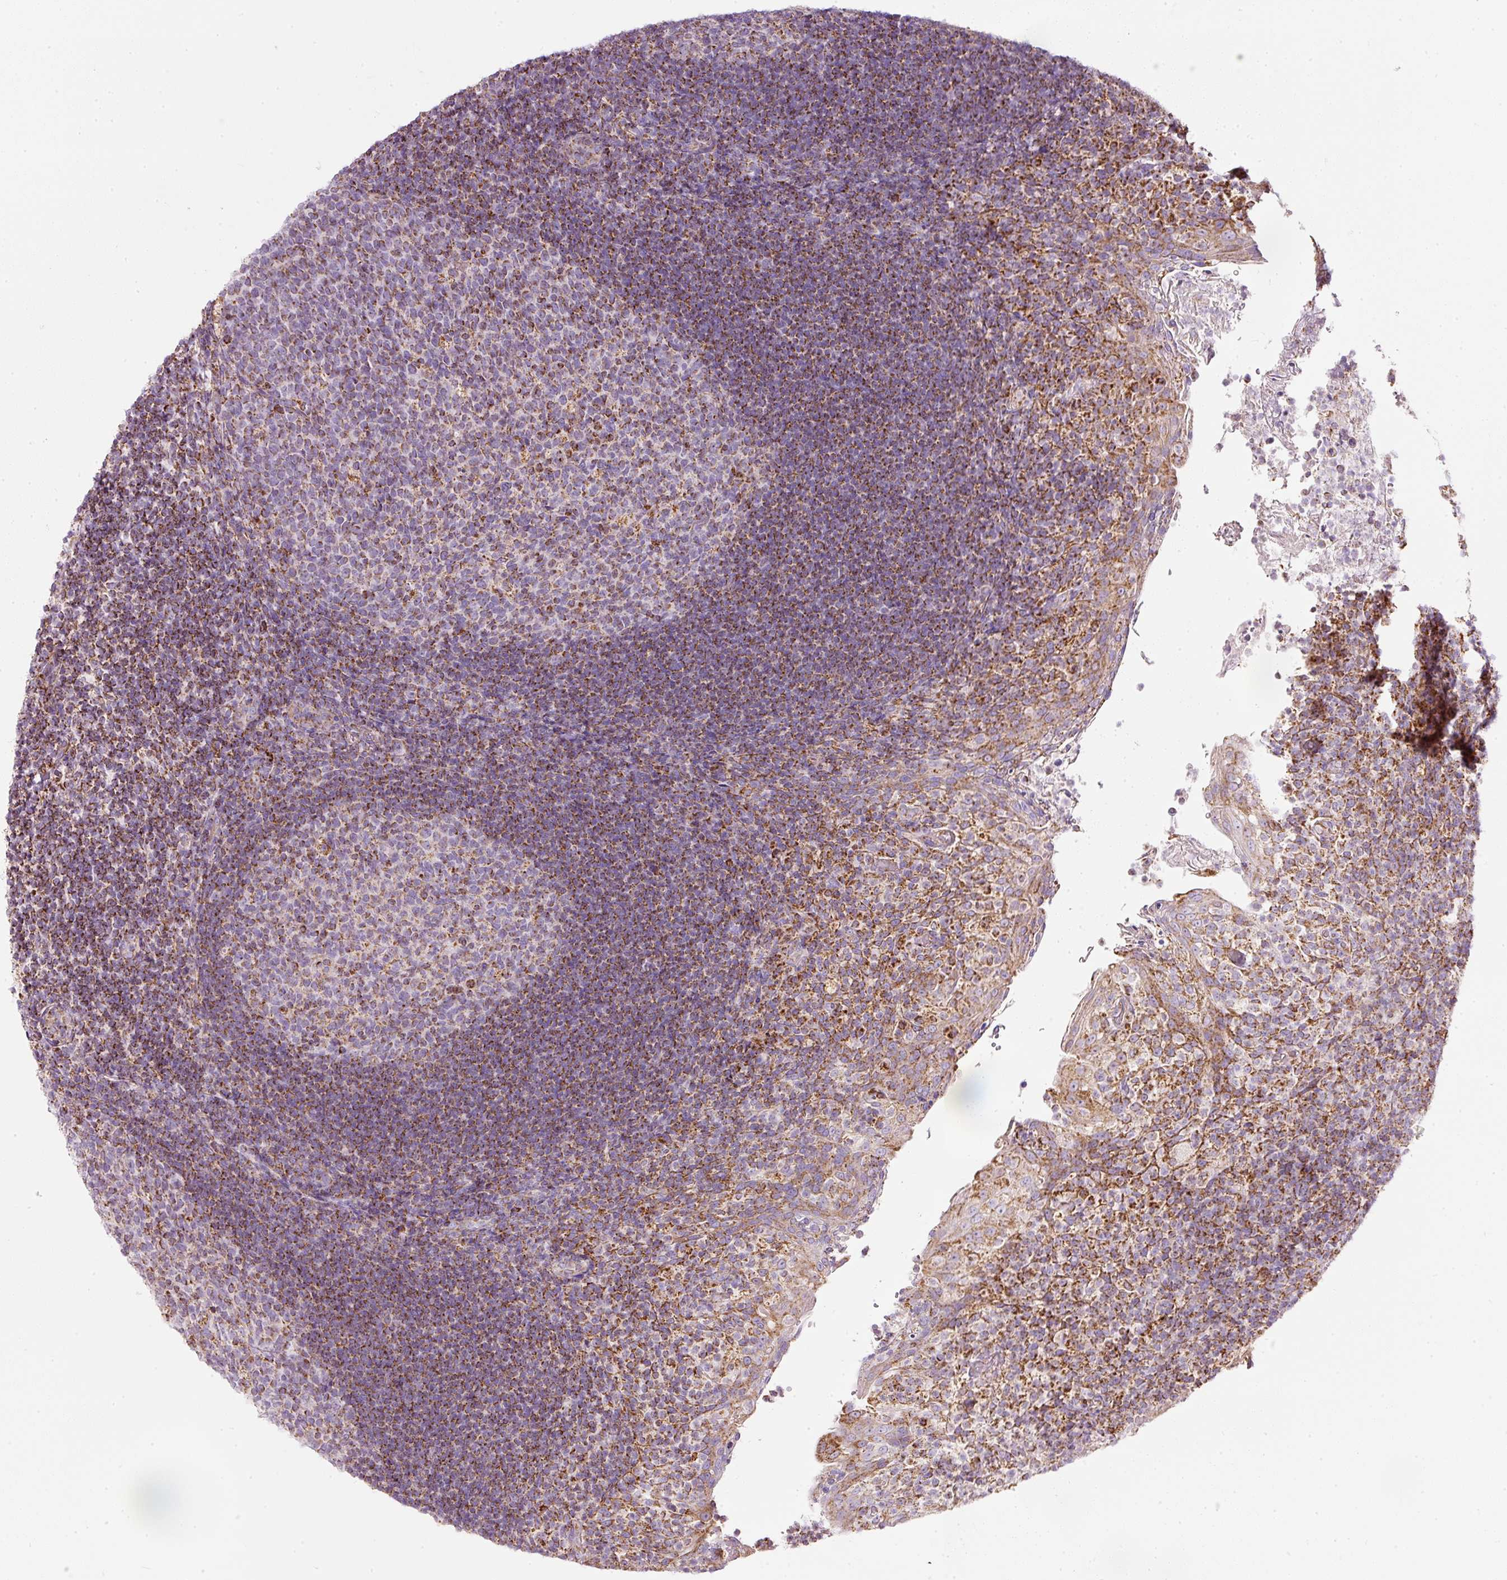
{"staining": {"intensity": "moderate", "quantity": "25%-75%", "location": "cytoplasmic/membranous"}, "tissue": "tonsil", "cell_type": "Germinal center cells", "image_type": "normal", "snomed": [{"axis": "morphology", "description": "Normal tissue, NOS"}, {"axis": "topography", "description": "Tonsil"}], "caption": "Immunohistochemical staining of normal human tonsil shows 25%-75% levels of moderate cytoplasmic/membranous protein expression in approximately 25%-75% of germinal center cells.", "gene": "SDHA", "patient": {"sex": "female", "age": 10}}